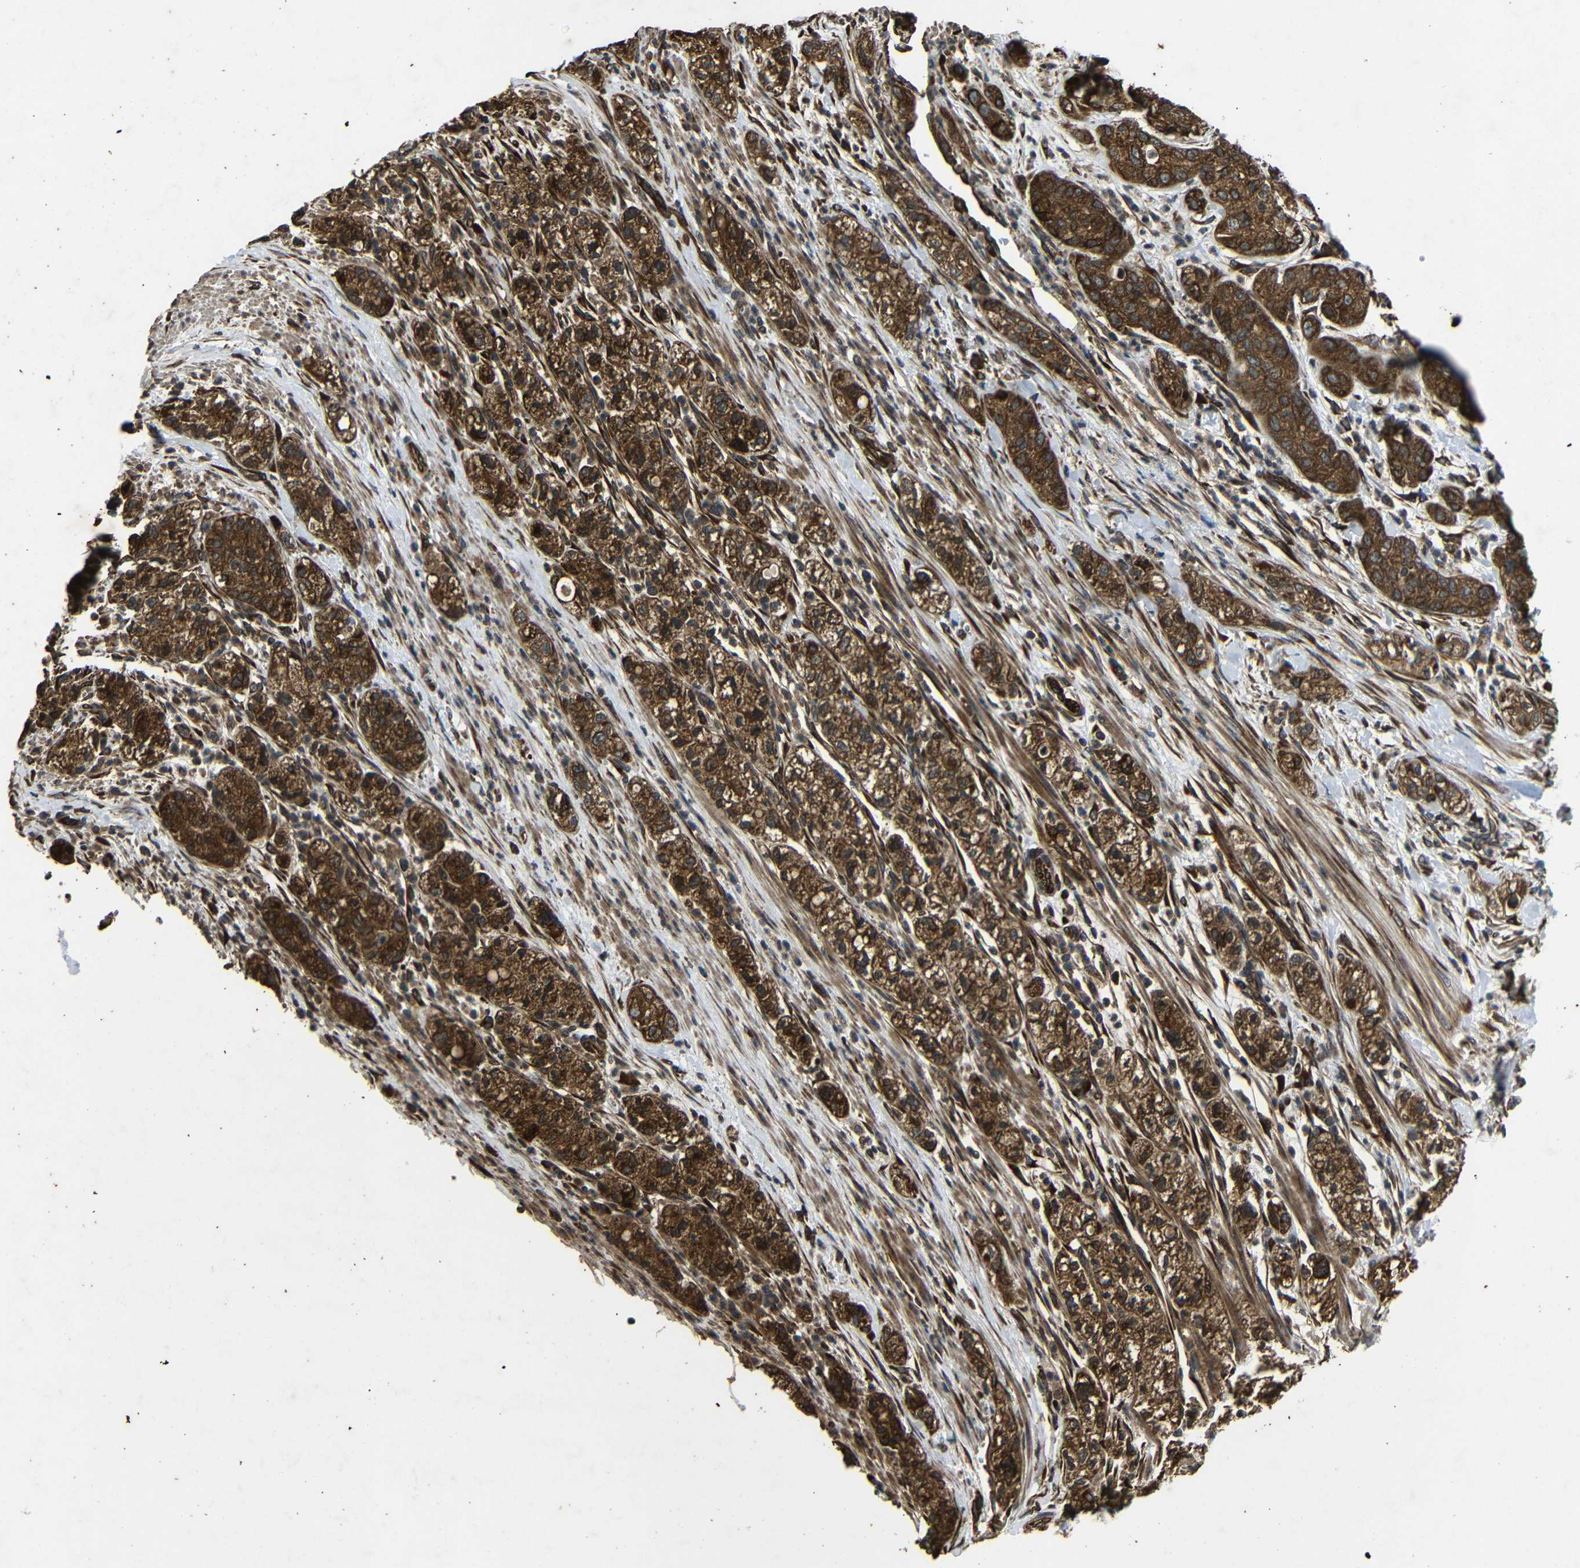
{"staining": {"intensity": "strong", "quantity": ">75%", "location": "cytoplasmic/membranous"}, "tissue": "pancreatic cancer", "cell_type": "Tumor cells", "image_type": "cancer", "snomed": [{"axis": "morphology", "description": "Adenocarcinoma, NOS"}, {"axis": "topography", "description": "Pancreas"}], "caption": "This is a micrograph of IHC staining of pancreatic cancer (adenocarcinoma), which shows strong positivity in the cytoplasmic/membranous of tumor cells.", "gene": "TRPC1", "patient": {"sex": "female", "age": 78}}